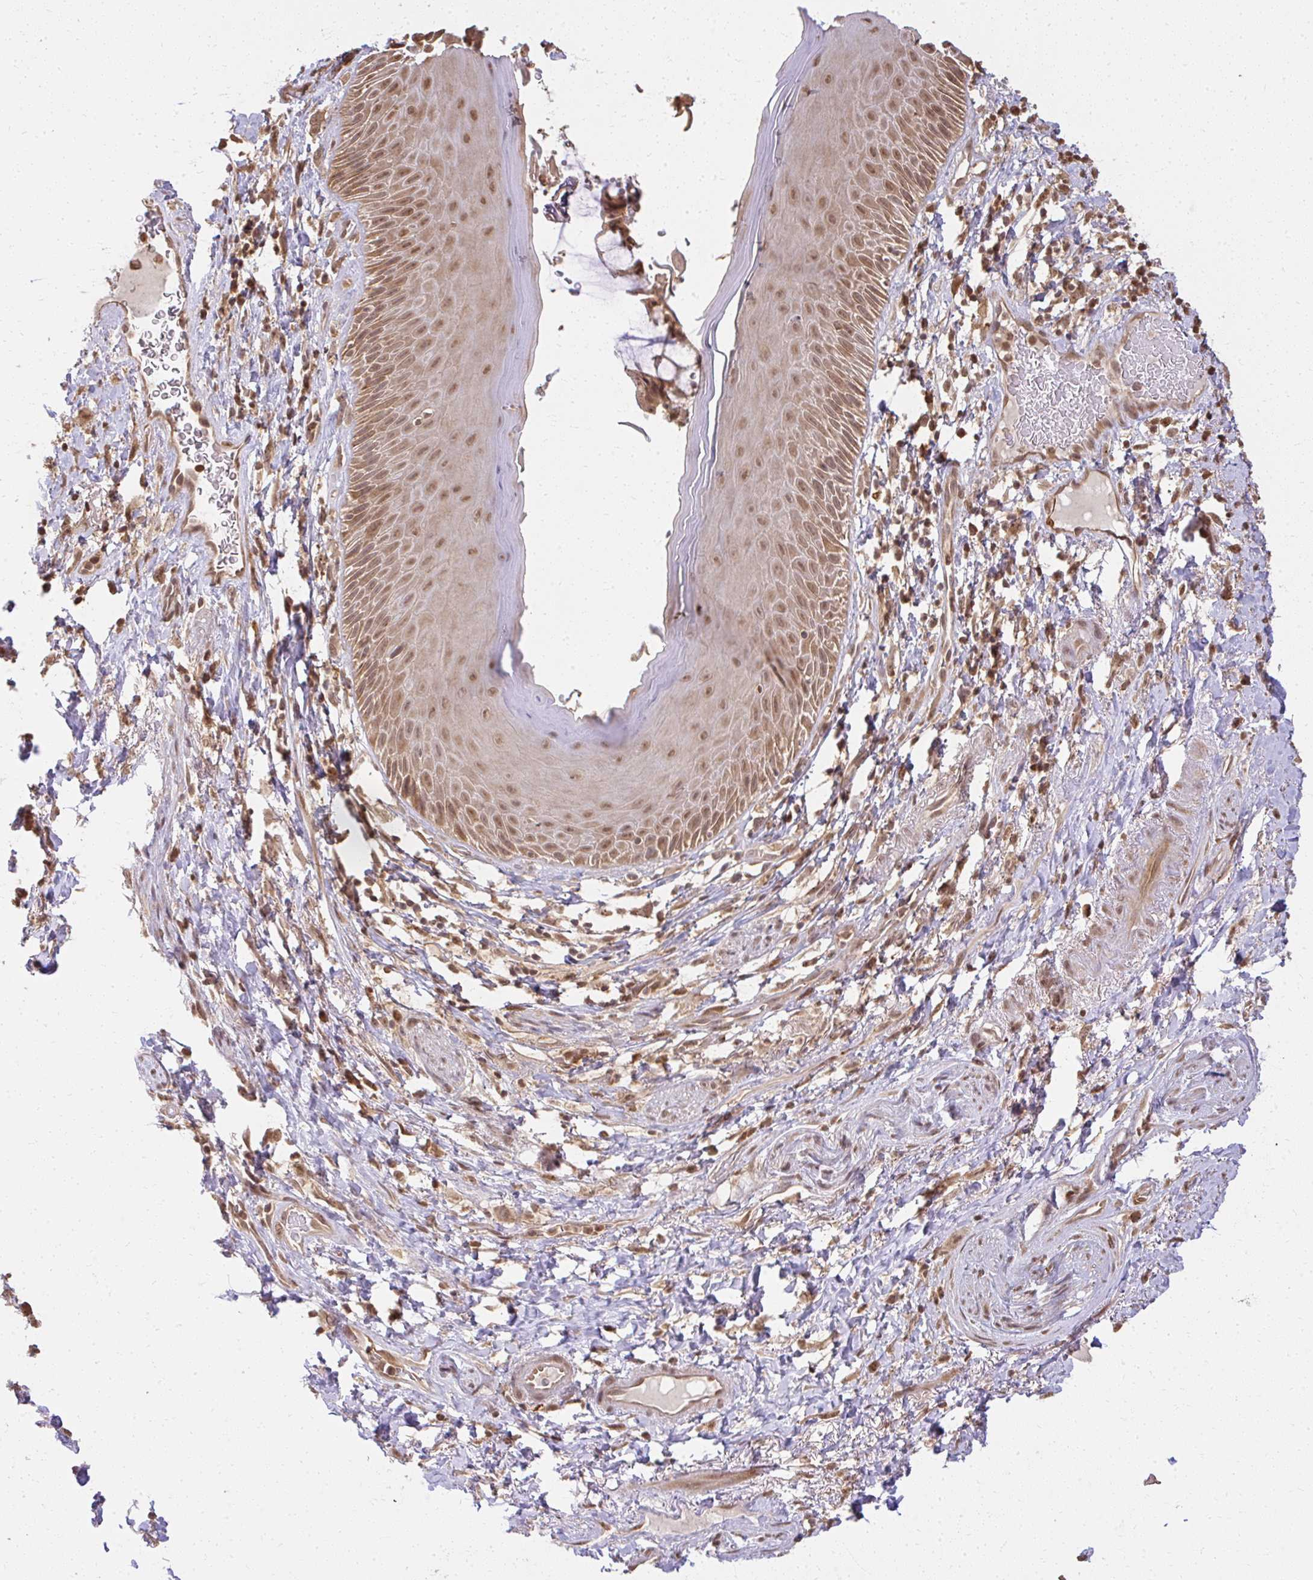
{"staining": {"intensity": "strong", "quantity": ">75%", "location": "nuclear"}, "tissue": "skin", "cell_type": "Epidermal cells", "image_type": "normal", "snomed": [{"axis": "morphology", "description": "Normal tissue, NOS"}, {"axis": "topography", "description": "Anal"}], "caption": "A high amount of strong nuclear staining is appreciated in about >75% of epidermal cells in unremarkable skin. The protein of interest is shown in brown color, while the nuclei are stained blue.", "gene": "LARS2", "patient": {"sex": "male", "age": 78}}